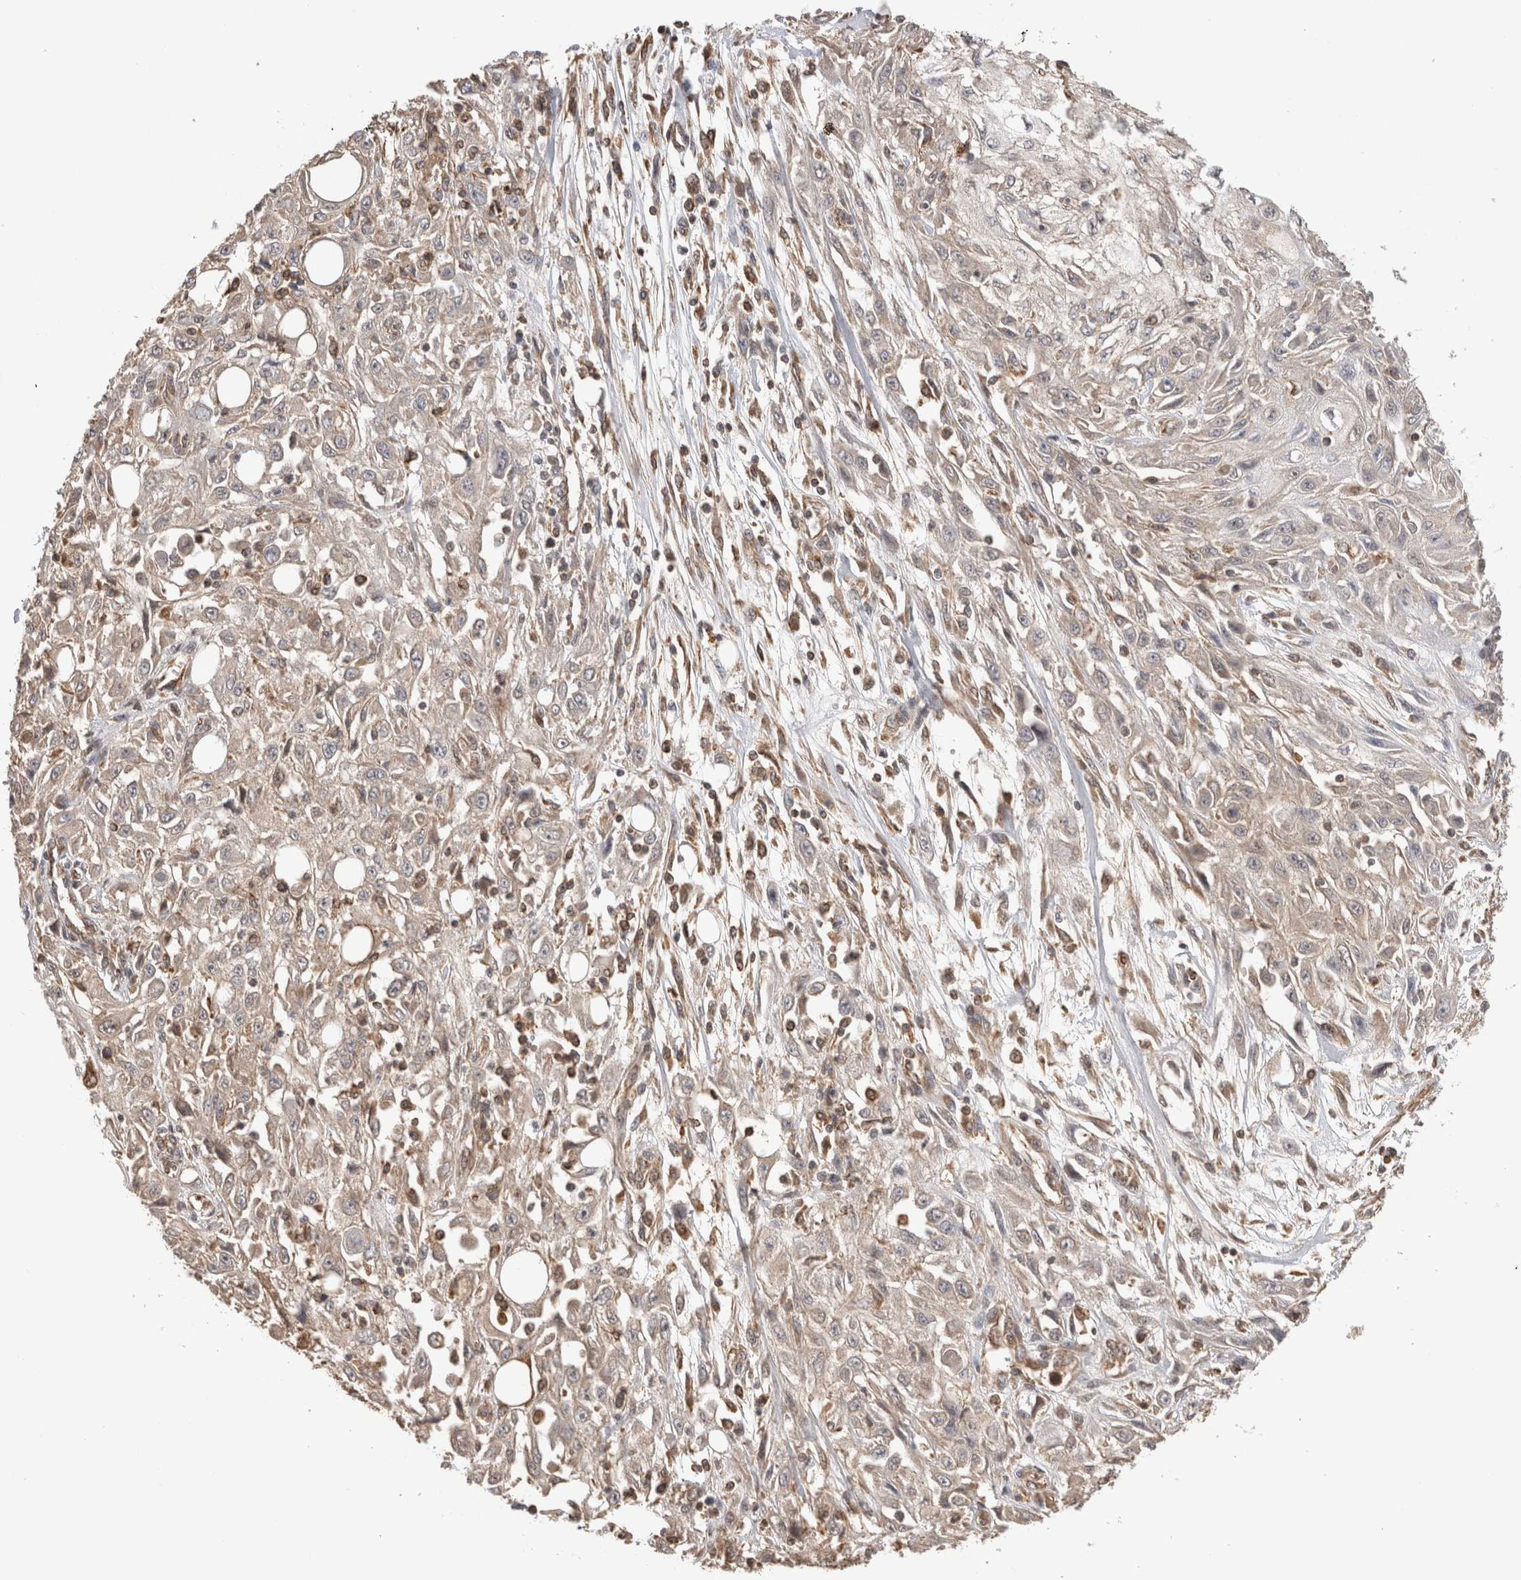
{"staining": {"intensity": "weak", "quantity": "25%-75%", "location": "cytoplasmic/membranous"}, "tissue": "skin cancer", "cell_type": "Tumor cells", "image_type": "cancer", "snomed": [{"axis": "morphology", "description": "Squamous cell carcinoma, NOS"}, {"axis": "morphology", "description": "Squamous cell carcinoma, metastatic, NOS"}, {"axis": "topography", "description": "Skin"}, {"axis": "topography", "description": "Lymph node"}], "caption": "A brown stain shows weak cytoplasmic/membranous expression of a protein in human skin cancer tumor cells. The staining was performed using DAB (3,3'-diaminobenzidine) to visualize the protein expression in brown, while the nuclei were stained in blue with hematoxylin (Magnification: 20x).", "gene": "IMMP2L", "patient": {"sex": "male", "age": 75}}